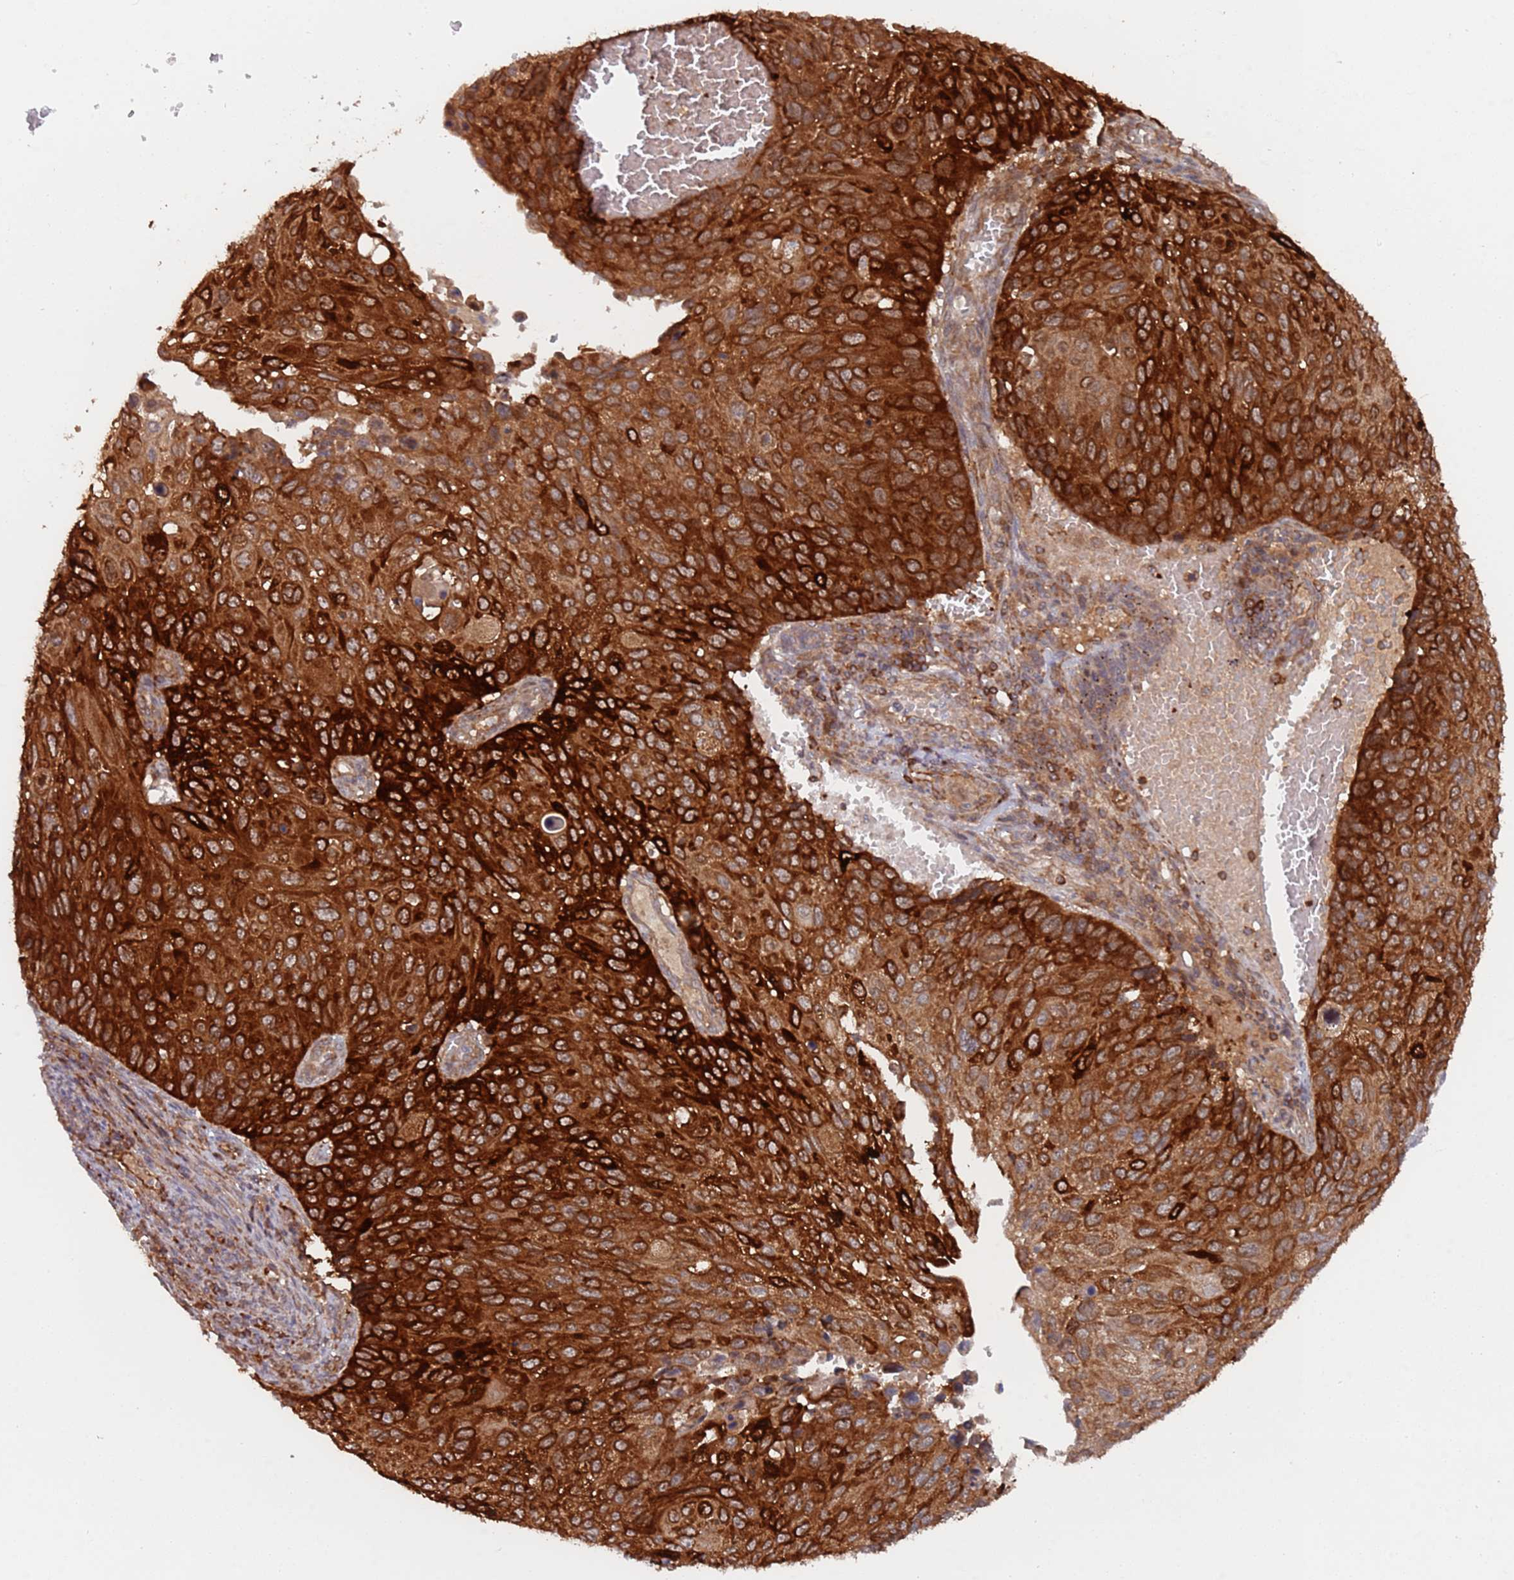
{"staining": {"intensity": "strong", "quantity": ">75%", "location": "cytoplasmic/membranous"}, "tissue": "cervical cancer", "cell_type": "Tumor cells", "image_type": "cancer", "snomed": [{"axis": "morphology", "description": "Squamous cell carcinoma, NOS"}, {"axis": "topography", "description": "Cervix"}], "caption": "Immunohistochemistry of cervical cancer (squamous cell carcinoma) displays high levels of strong cytoplasmic/membranous staining in about >75% of tumor cells.", "gene": "DDX60", "patient": {"sex": "female", "age": 70}}